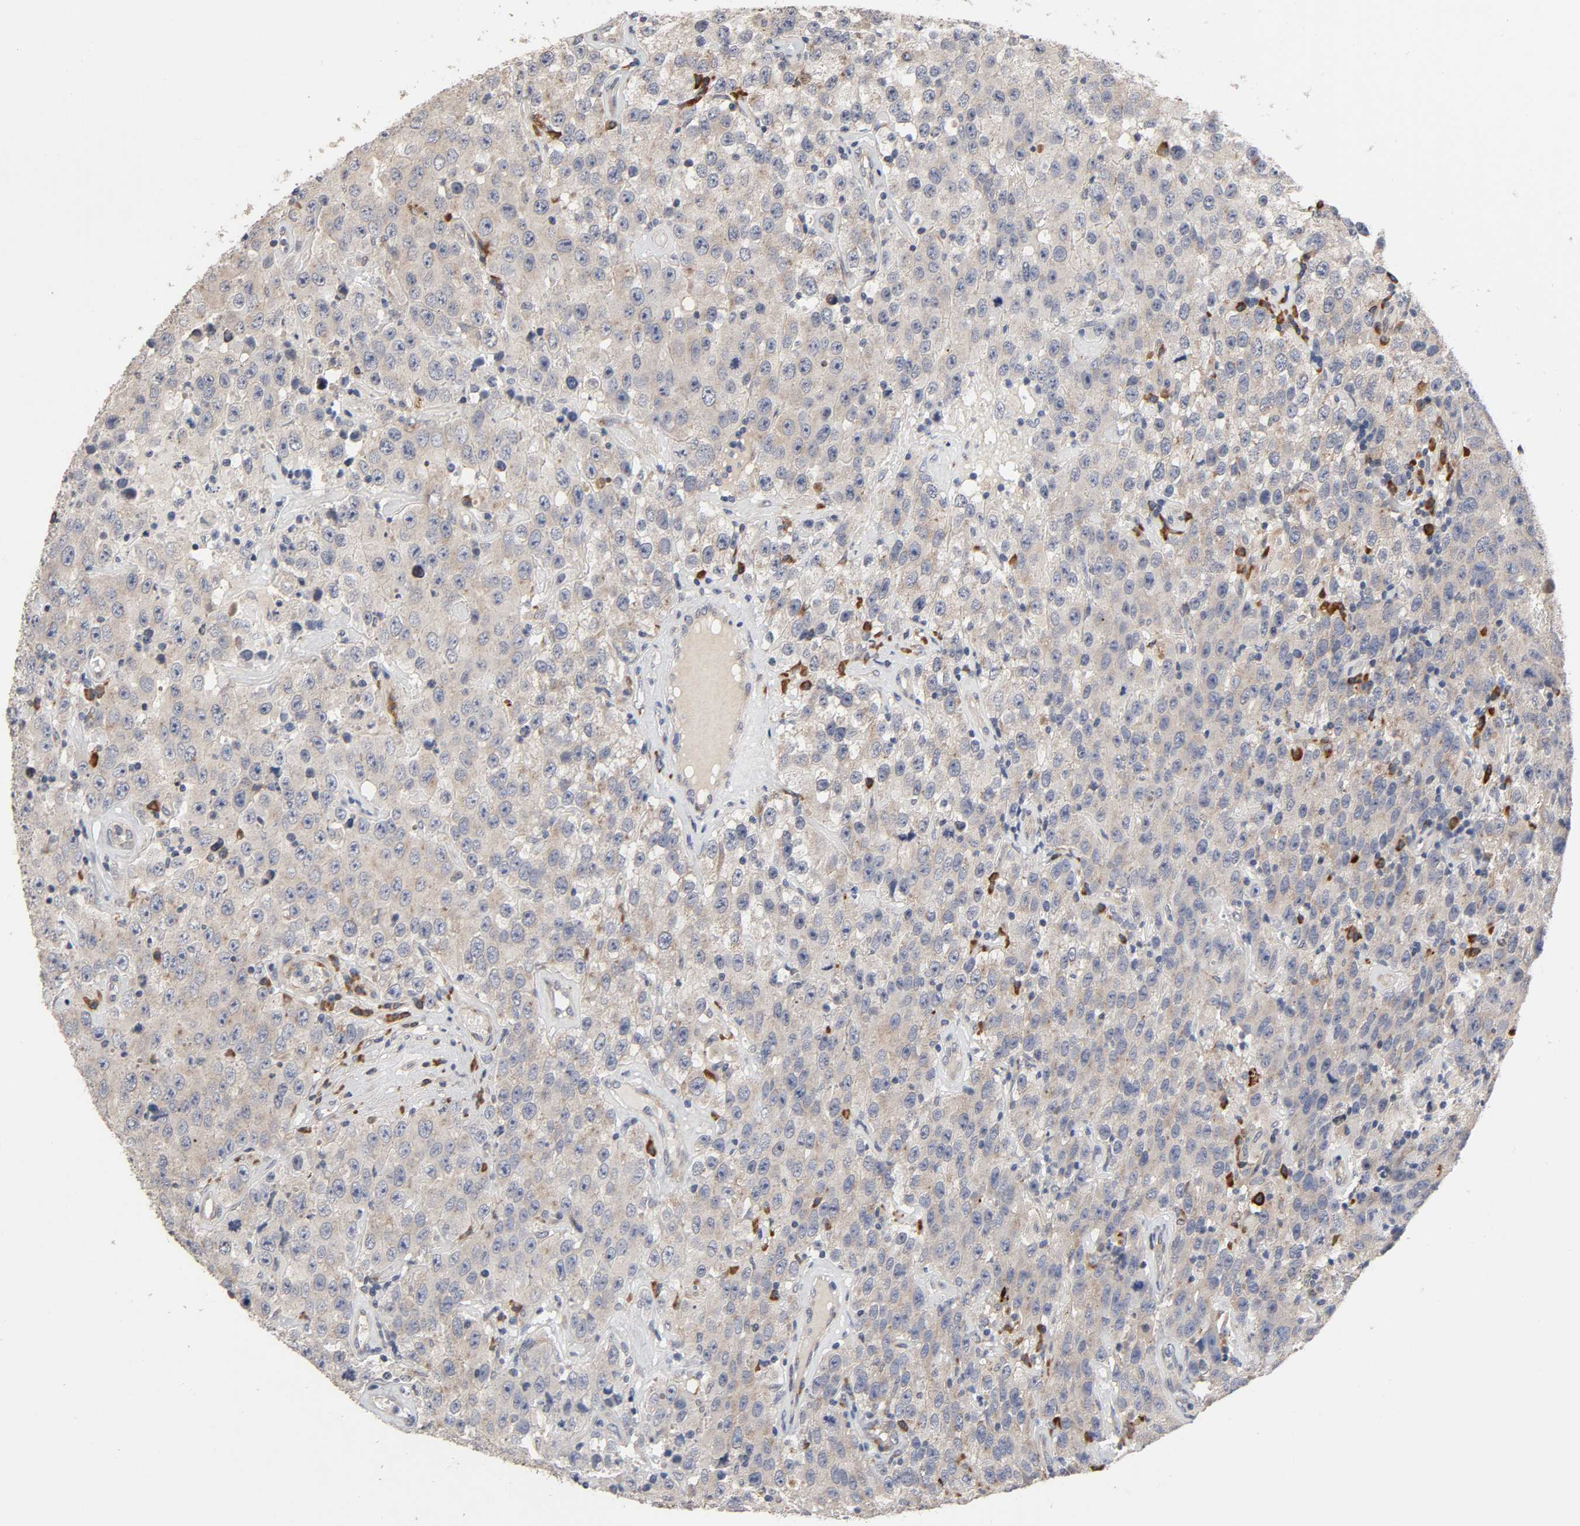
{"staining": {"intensity": "negative", "quantity": "none", "location": "none"}, "tissue": "testis cancer", "cell_type": "Tumor cells", "image_type": "cancer", "snomed": [{"axis": "morphology", "description": "Seminoma, NOS"}, {"axis": "topography", "description": "Testis"}], "caption": "This is an immunohistochemistry (IHC) micrograph of human testis seminoma. There is no expression in tumor cells.", "gene": "HDLBP", "patient": {"sex": "male", "age": 52}}